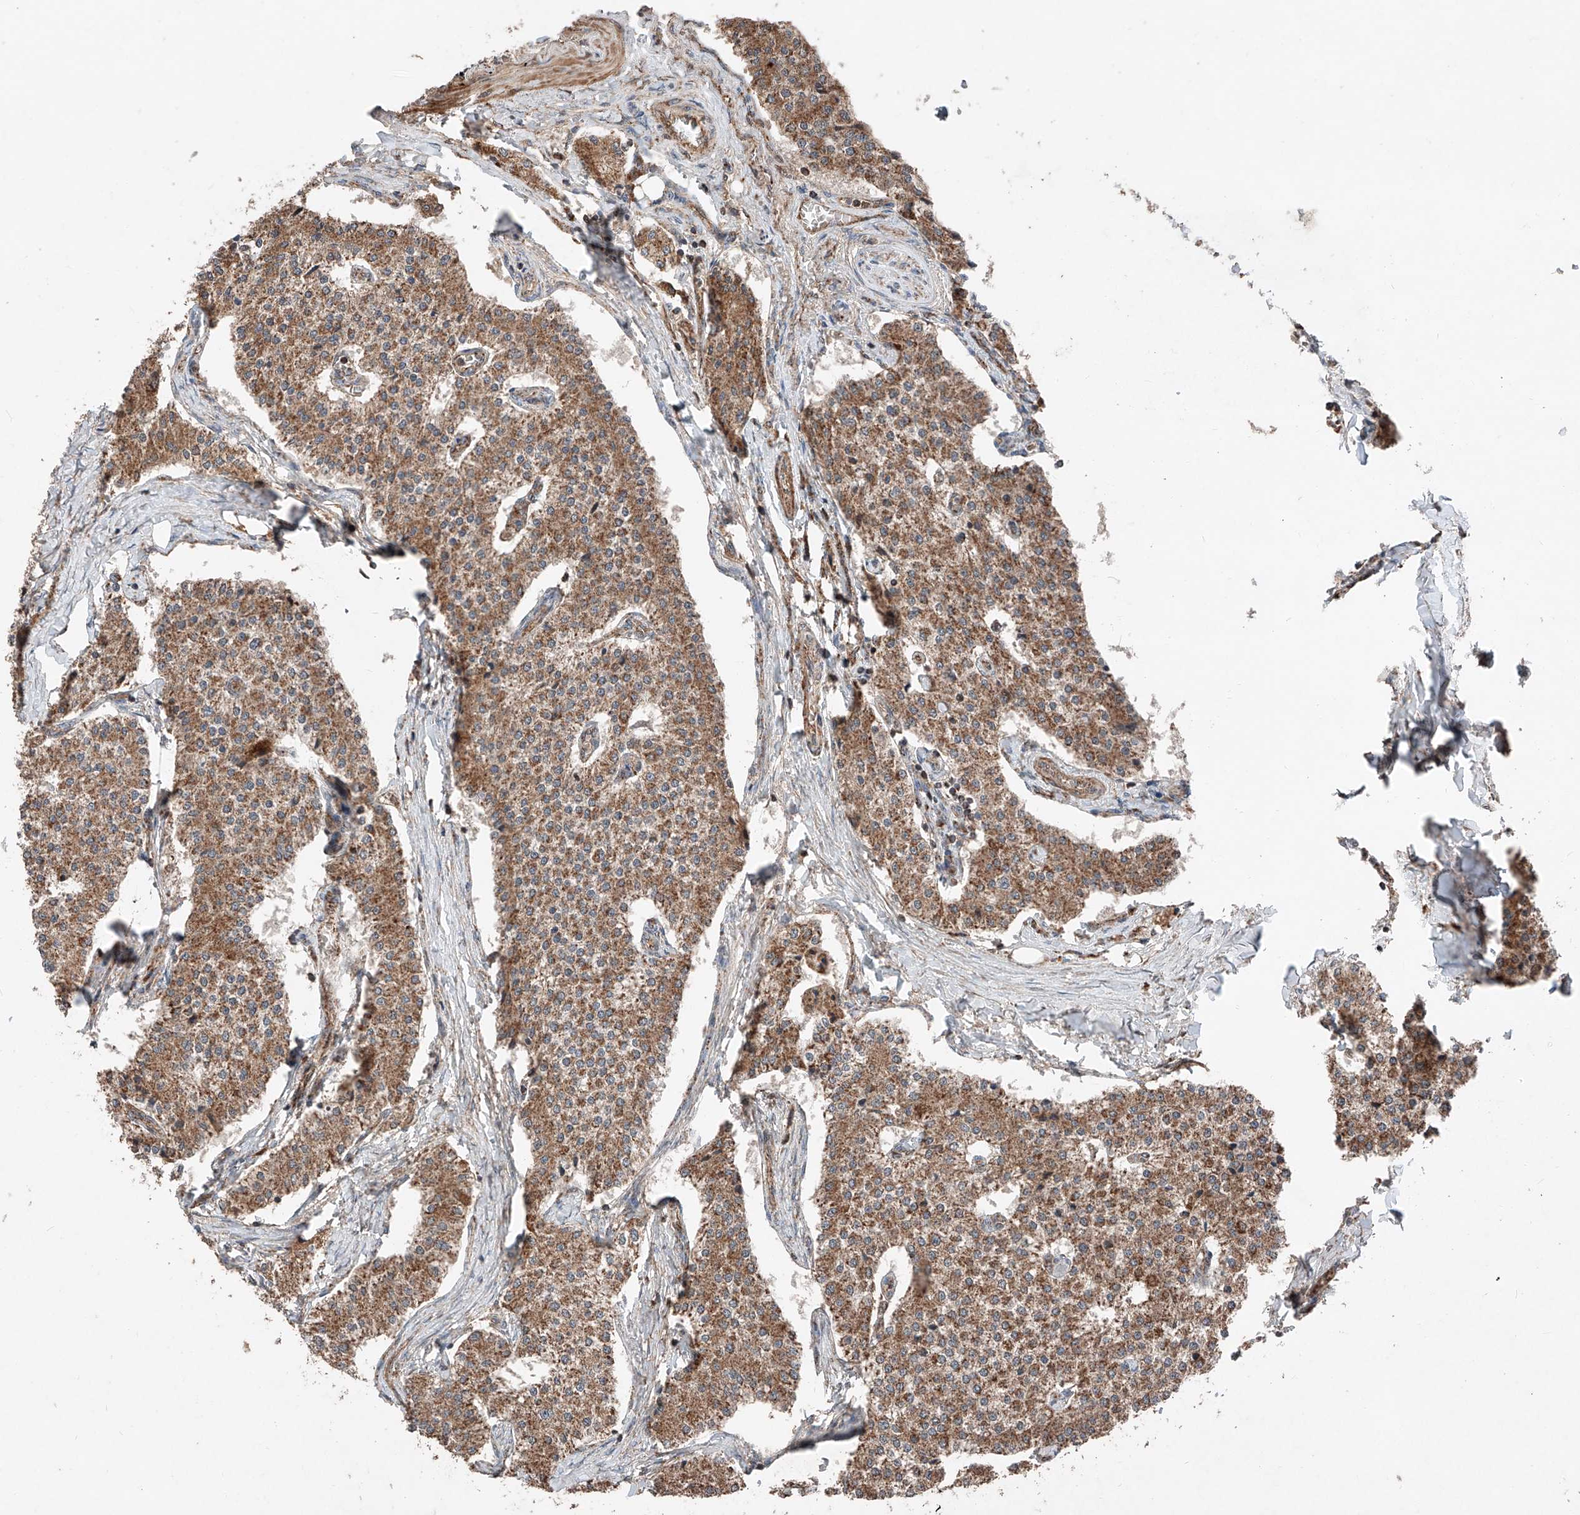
{"staining": {"intensity": "moderate", "quantity": ">75%", "location": "cytoplasmic/membranous"}, "tissue": "carcinoid", "cell_type": "Tumor cells", "image_type": "cancer", "snomed": [{"axis": "morphology", "description": "Carcinoid, malignant, NOS"}, {"axis": "topography", "description": "Colon"}], "caption": "High-magnification brightfield microscopy of carcinoid (malignant) stained with DAB (brown) and counterstained with hematoxylin (blue). tumor cells exhibit moderate cytoplasmic/membranous positivity is identified in about>75% of cells.", "gene": "ZSCAN29", "patient": {"sex": "female", "age": 52}}